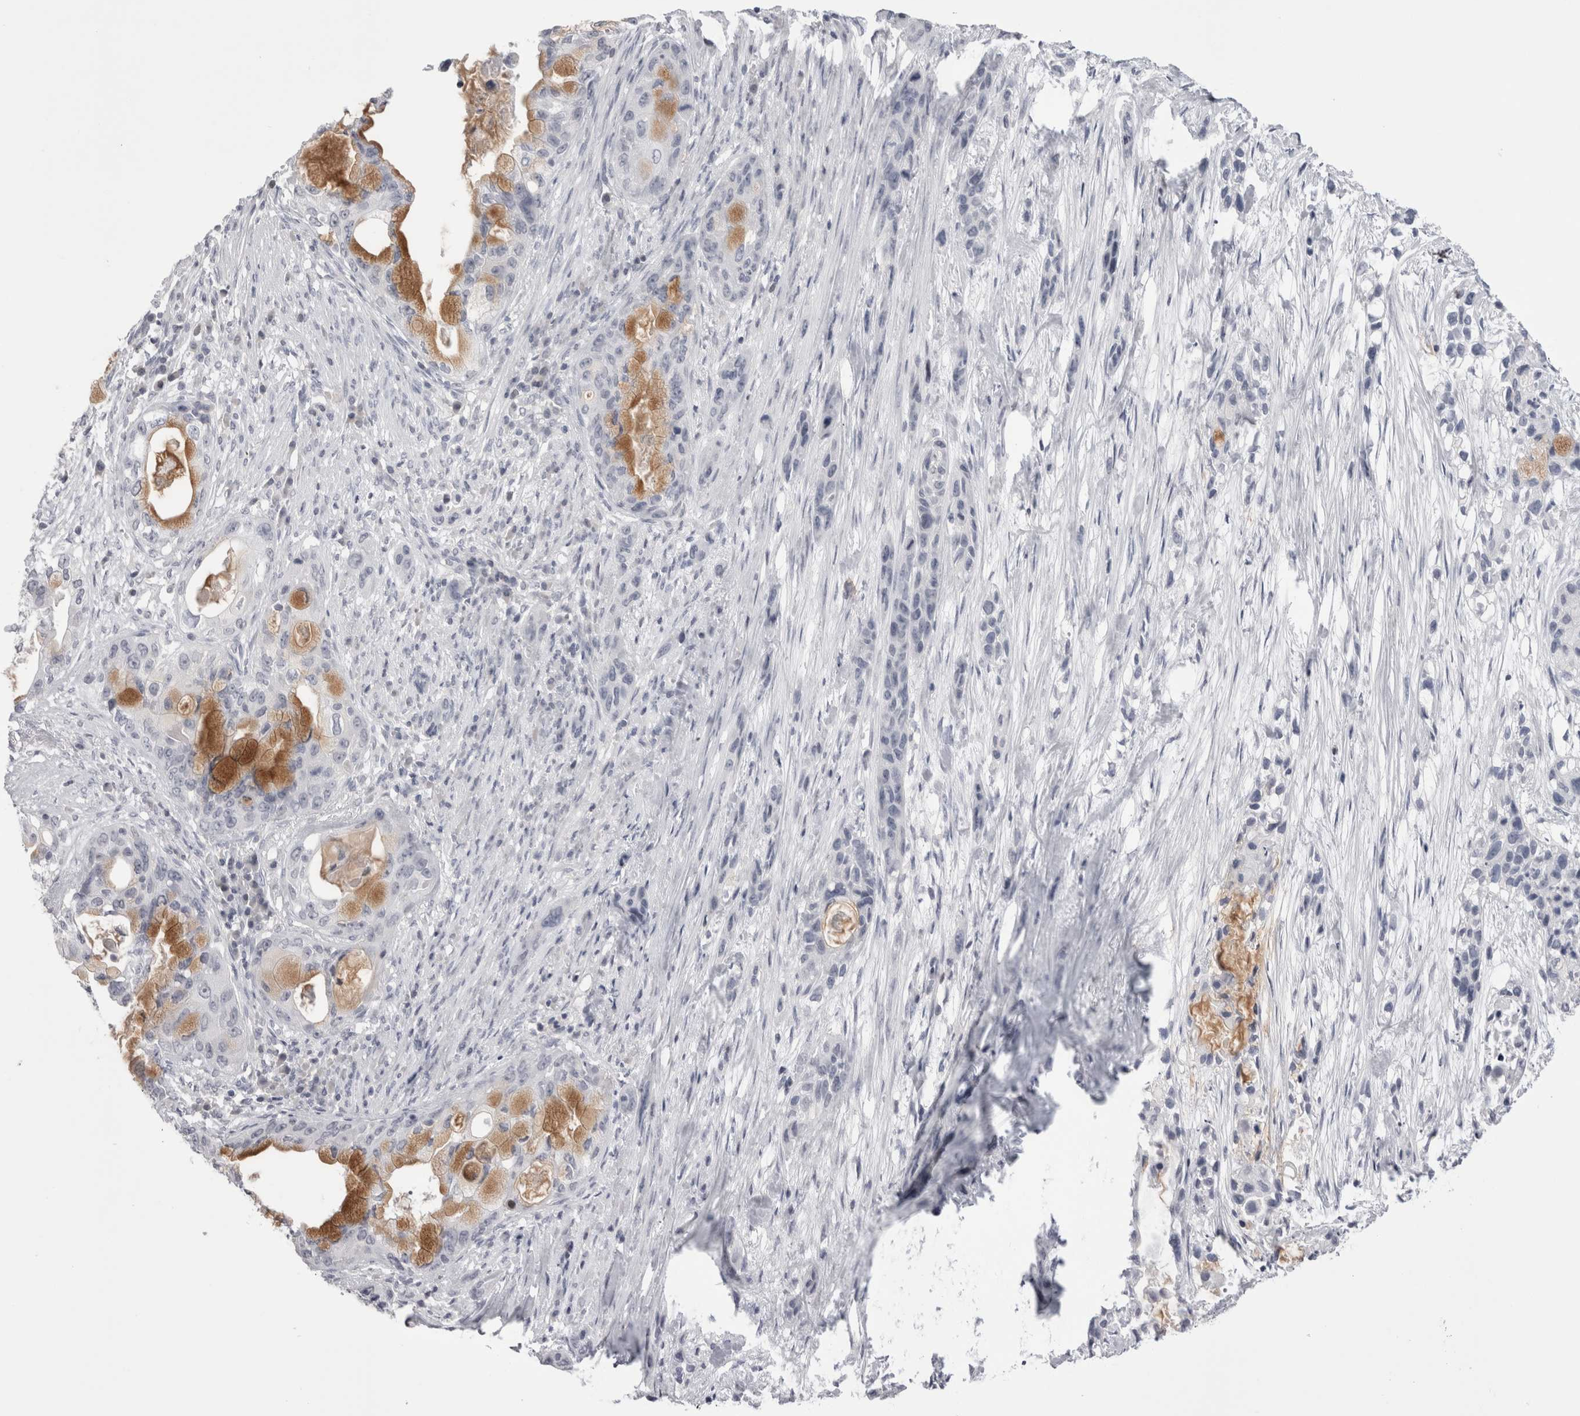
{"staining": {"intensity": "moderate", "quantity": "25%-75%", "location": "cytoplasmic/membranous"}, "tissue": "pancreatic cancer", "cell_type": "Tumor cells", "image_type": "cancer", "snomed": [{"axis": "morphology", "description": "Adenocarcinoma, NOS"}, {"axis": "topography", "description": "Pancreas"}], "caption": "Immunohistochemical staining of pancreatic adenocarcinoma displays moderate cytoplasmic/membranous protein staining in about 25%-75% of tumor cells.", "gene": "FNDC8", "patient": {"sex": "male", "age": 53}}